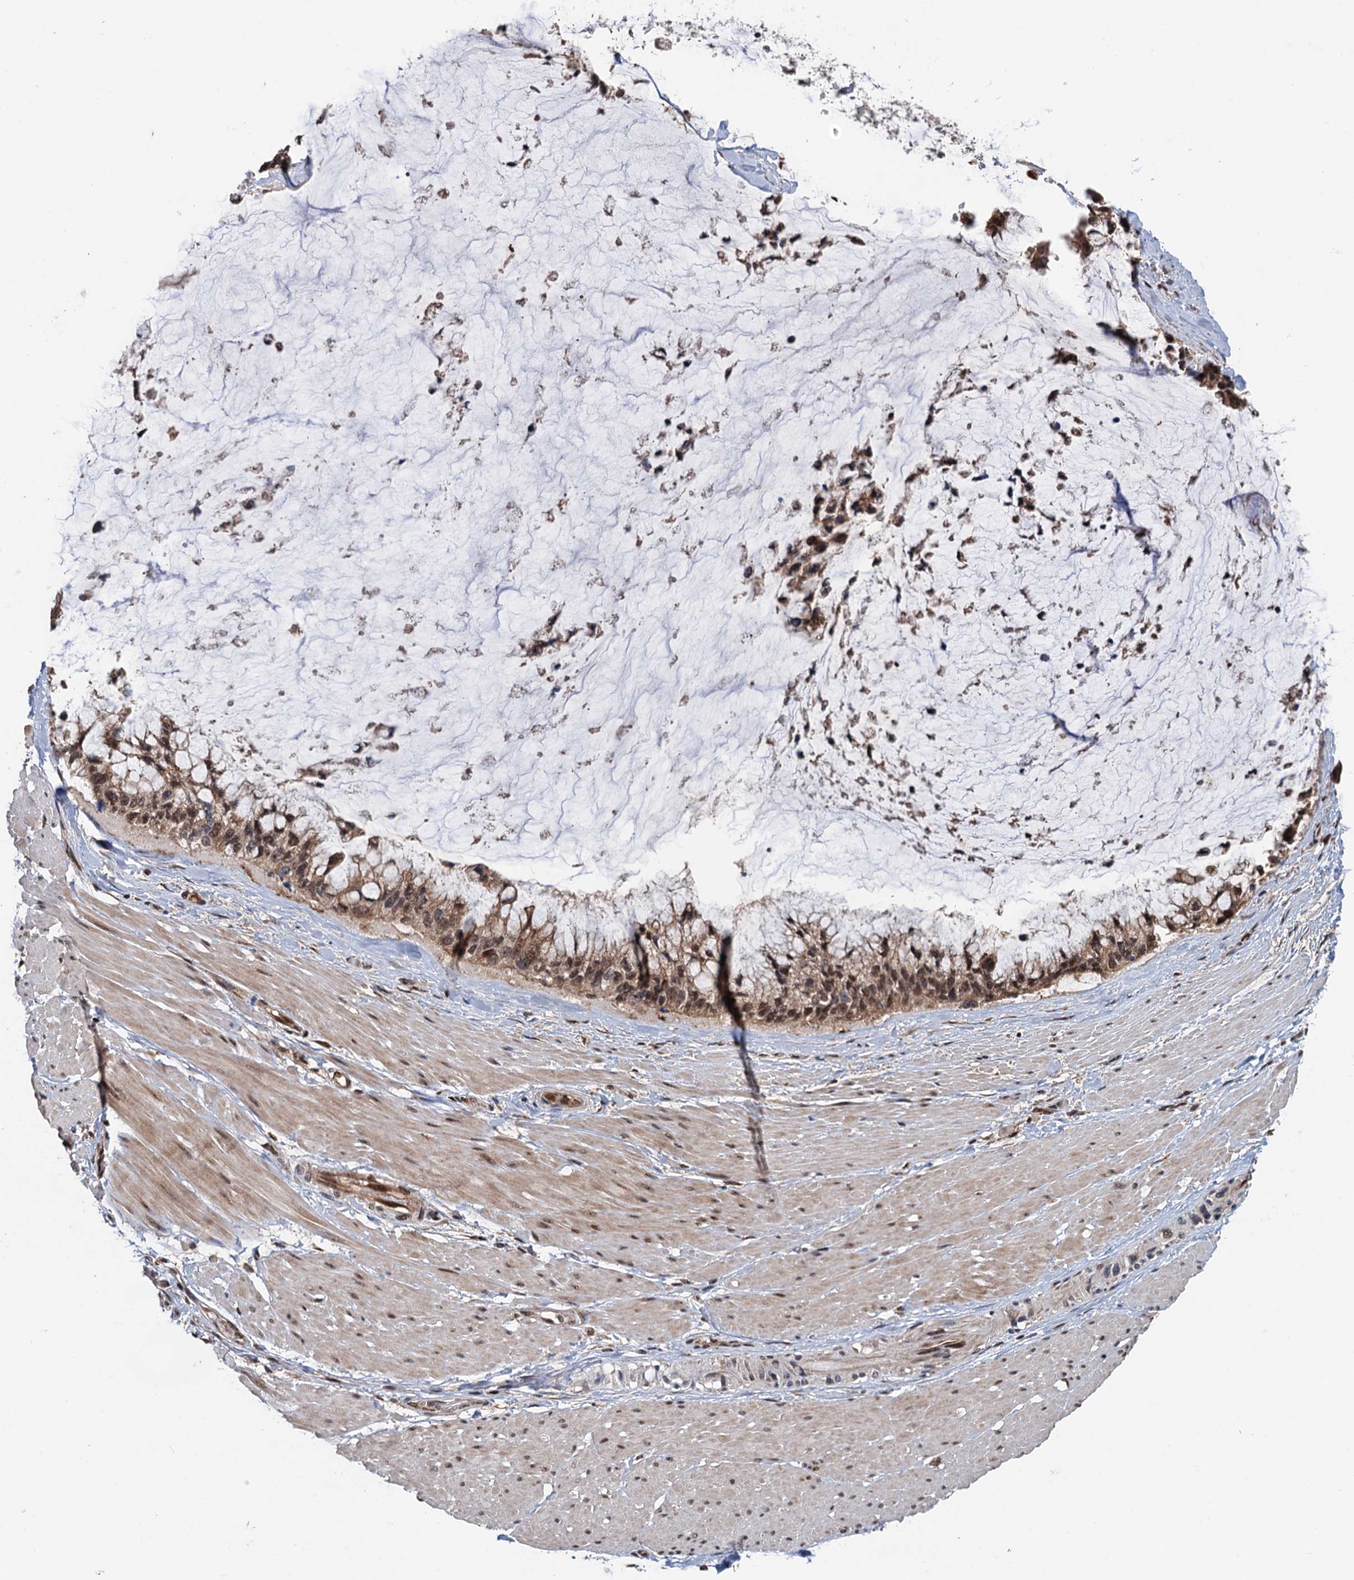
{"staining": {"intensity": "moderate", "quantity": ">75%", "location": "cytoplasmic/membranous,nuclear"}, "tissue": "ovarian cancer", "cell_type": "Tumor cells", "image_type": "cancer", "snomed": [{"axis": "morphology", "description": "Cystadenocarcinoma, mucinous, NOS"}, {"axis": "topography", "description": "Ovary"}], "caption": "Immunohistochemical staining of ovarian cancer shows moderate cytoplasmic/membranous and nuclear protein expression in about >75% of tumor cells.", "gene": "RASSF4", "patient": {"sex": "female", "age": 39}}